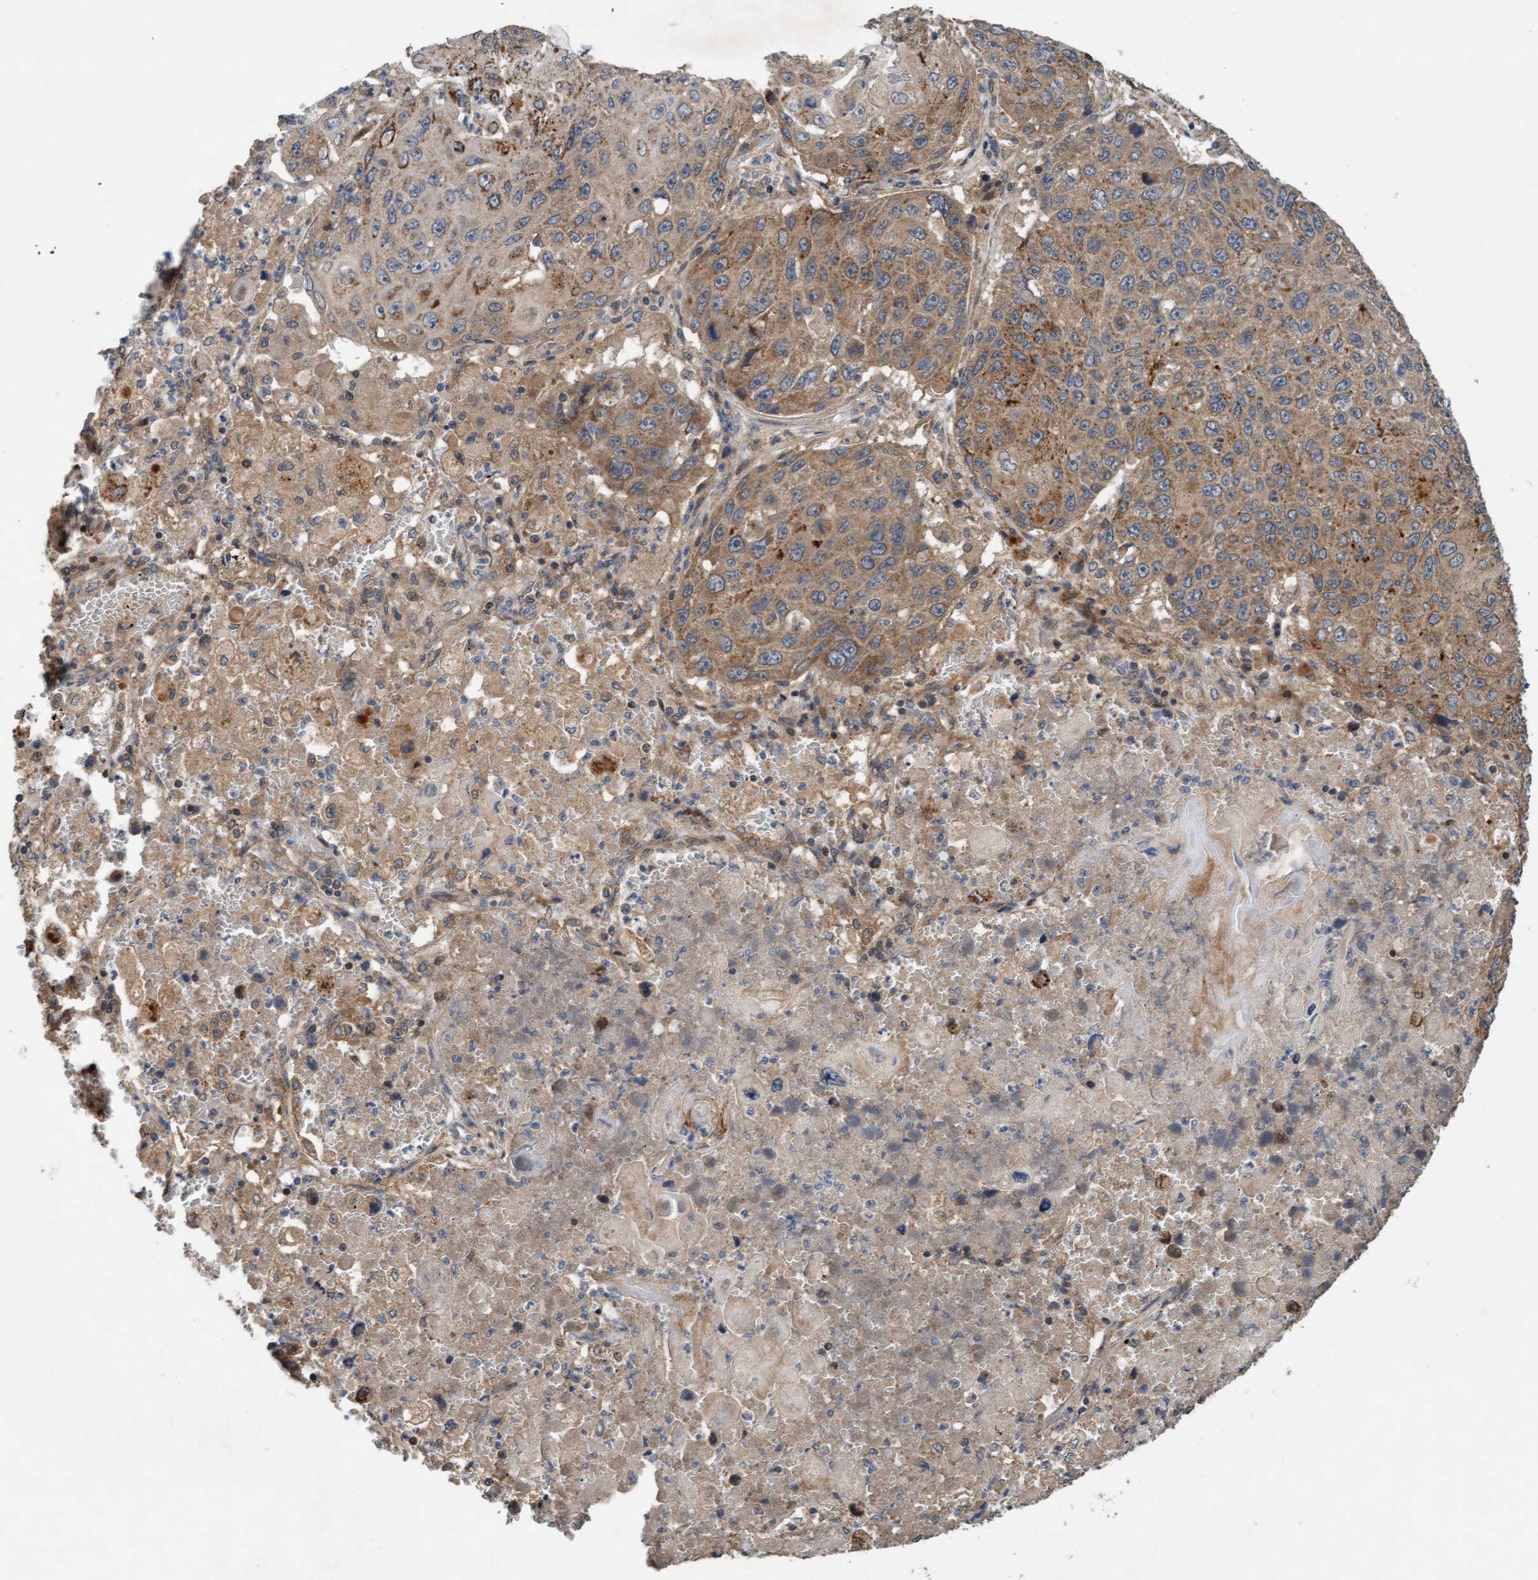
{"staining": {"intensity": "weak", "quantity": ">75%", "location": "cytoplasmic/membranous"}, "tissue": "lung cancer", "cell_type": "Tumor cells", "image_type": "cancer", "snomed": [{"axis": "morphology", "description": "Squamous cell carcinoma, NOS"}, {"axis": "topography", "description": "Lung"}], "caption": "This image reveals lung cancer stained with IHC to label a protein in brown. The cytoplasmic/membranous of tumor cells show weak positivity for the protein. Nuclei are counter-stained blue.", "gene": "MLXIP", "patient": {"sex": "male", "age": 61}}